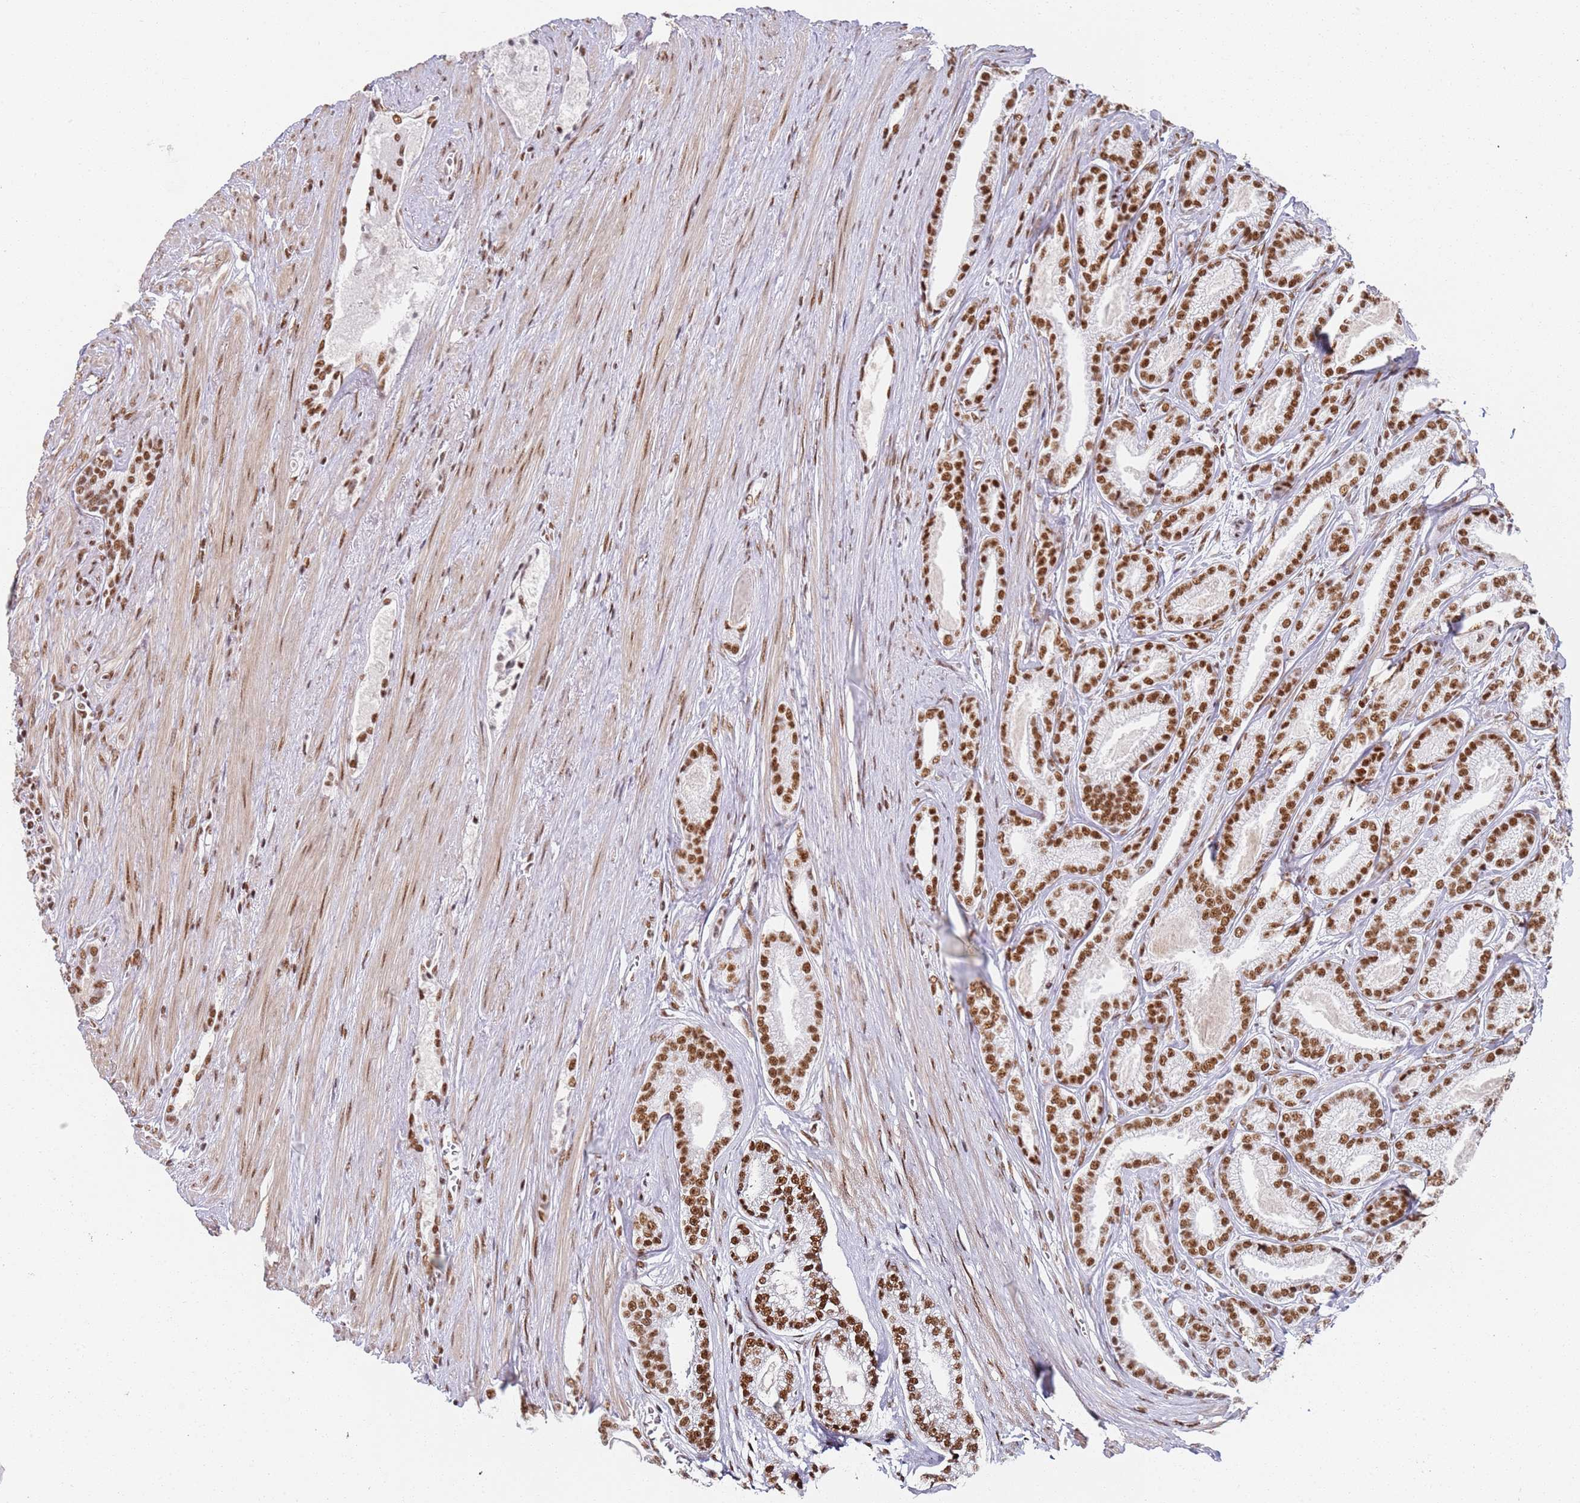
{"staining": {"intensity": "strong", "quantity": ">75%", "location": "nuclear"}, "tissue": "prostate cancer", "cell_type": "Tumor cells", "image_type": "cancer", "snomed": [{"axis": "morphology", "description": "Adenocarcinoma, NOS"}, {"axis": "topography", "description": "Prostate and seminal vesicle, NOS"}], "caption": "Adenocarcinoma (prostate) was stained to show a protein in brown. There is high levels of strong nuclear staining in about >75% of tumor cells. (IHC, brightfield microscopy, high magnification).", "gene": "AKAP8L", "patient": {"sex": "male", "age": 76}}